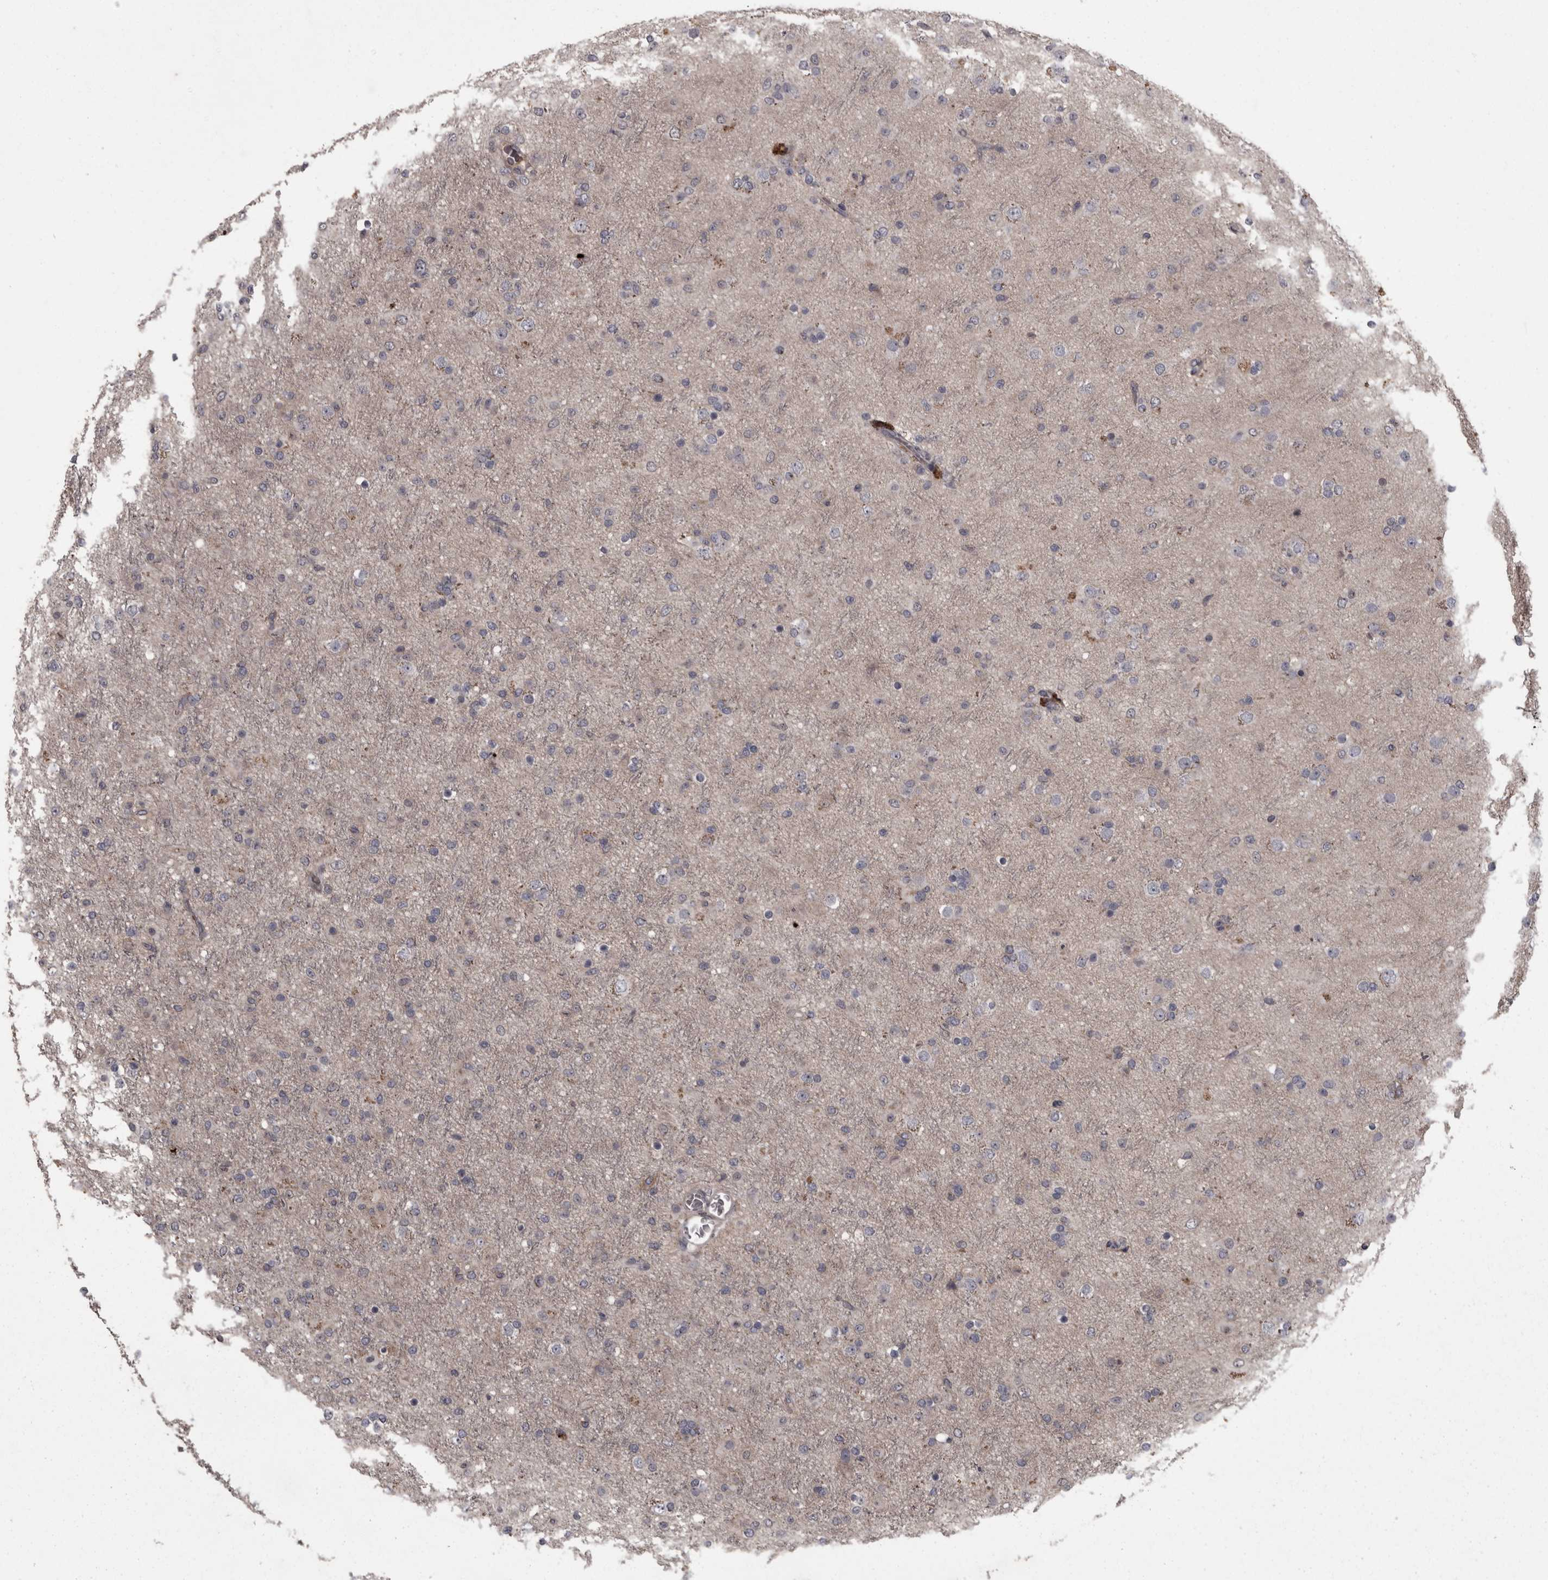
{"staining": {"intensity": "negative", "quantity": "none", "location": "none"}, "tissue": "glioma", "cell_type": "Tumor cells", "image_type": "cancer", "snomed": [{"axis": "morphology", "description": "Glioma, malignant, Low grade"}, {"axis": "topography", "description": "Brain"}], "caption": "DAB (3,3'-diaminobenzidine) immunohistochemical staining of malignant low-grade glioma reveals no significant expression in tumor cells. (DAB immunohistochemistry visualized using brightfield microscopy, high magnification).", "gene": "PCDH17", "patient": {"sex": "male", "age": 65}}